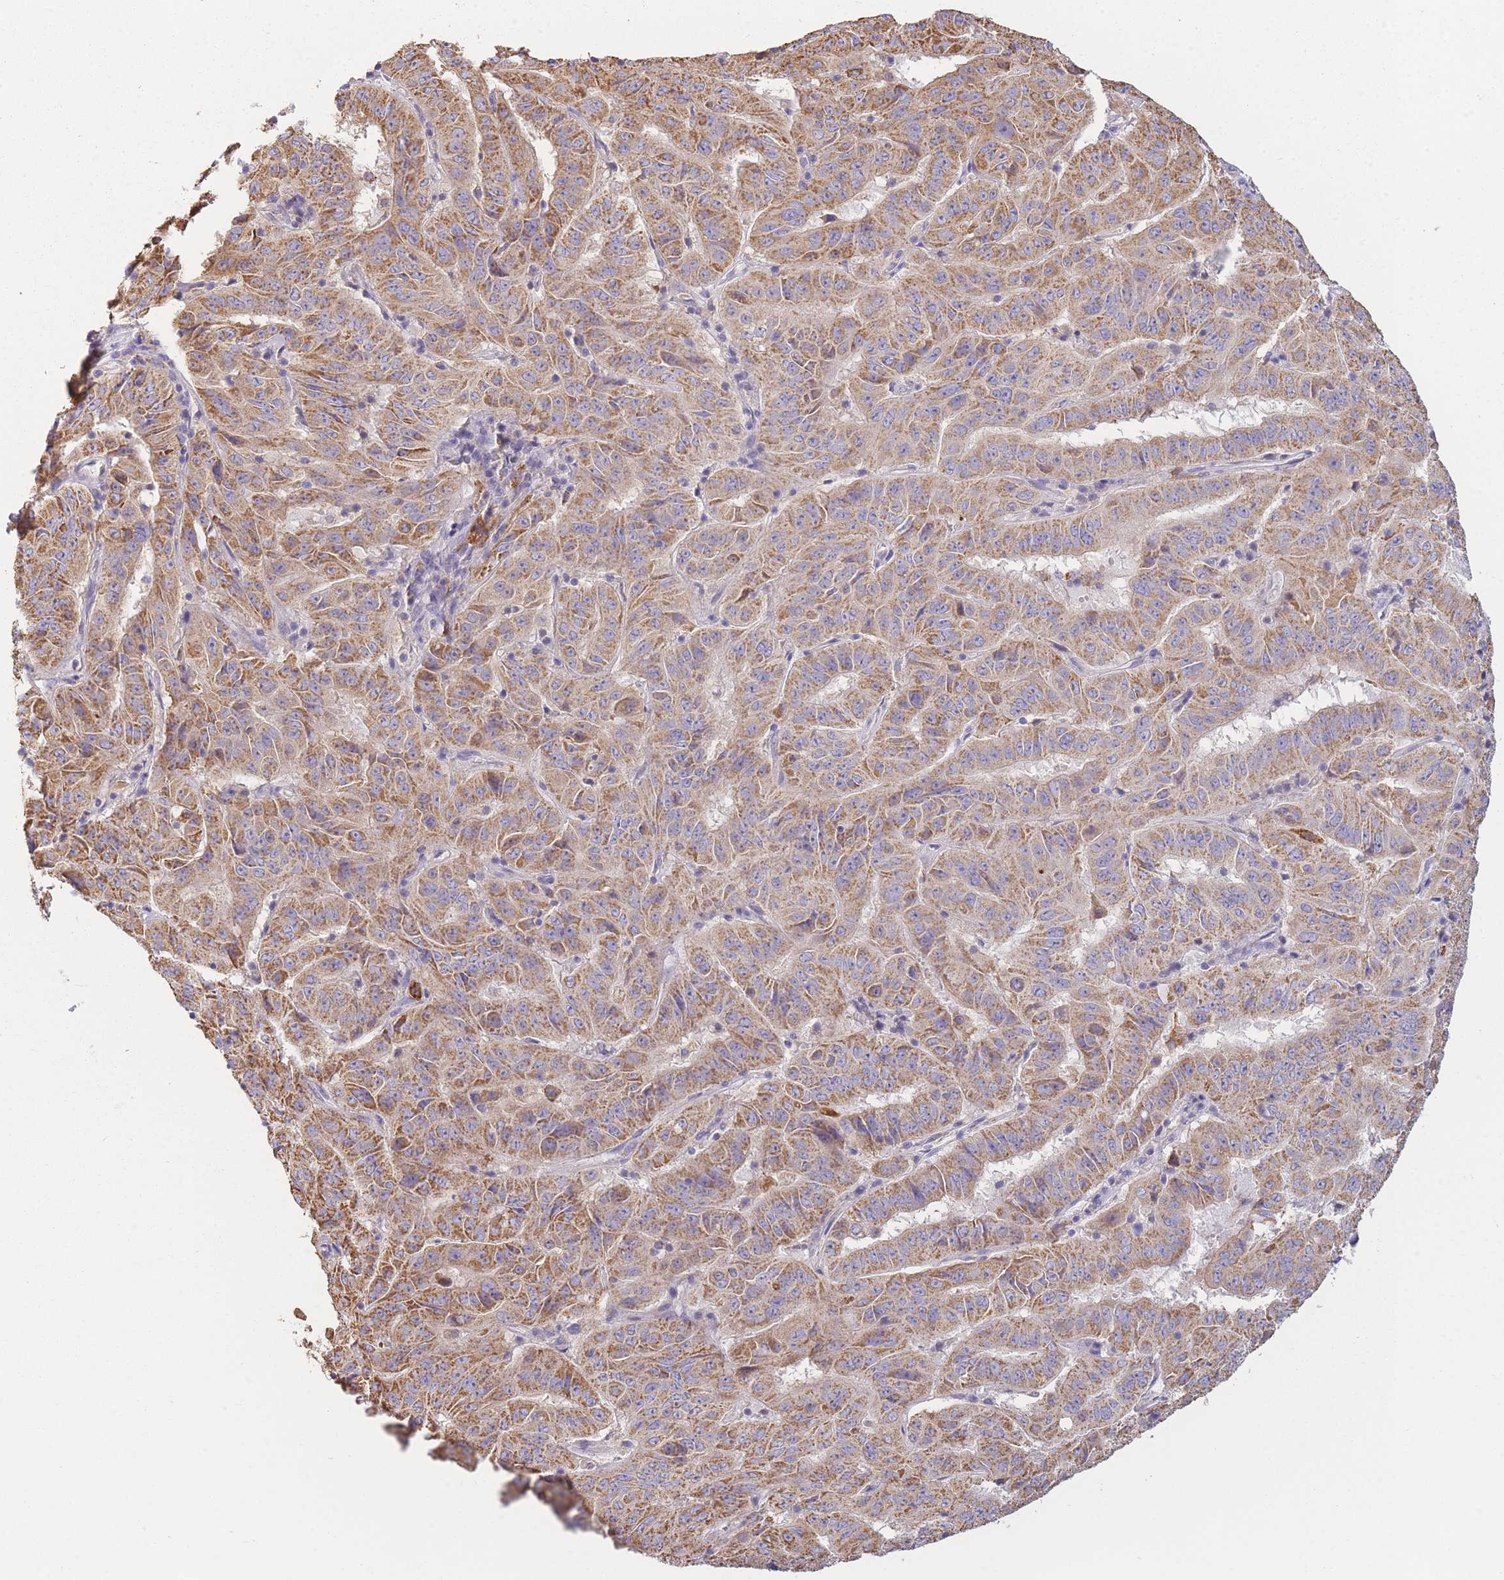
{"staining": {"intensity": "moderate", "quantity": ">75%", "location": "cytoplasmic/membranous"}, "tissue": "pancreatic cancer", "cell_type": "Tumor cells", "image_type": "cancer", "snomed": [{"axis": "morphology", "description": "Adenocarcinoma, NOS"}, {"axis": "topography", "description": "Pancreas"}], "caption": "Pancreatic cancer (adenocarcinoma) tissue demonstrates moderate cytoplasmic/membranous expression in about >75% of tumor cells", "gene": "PRAM1", "patient": {"sex": "male", "age": 63}}